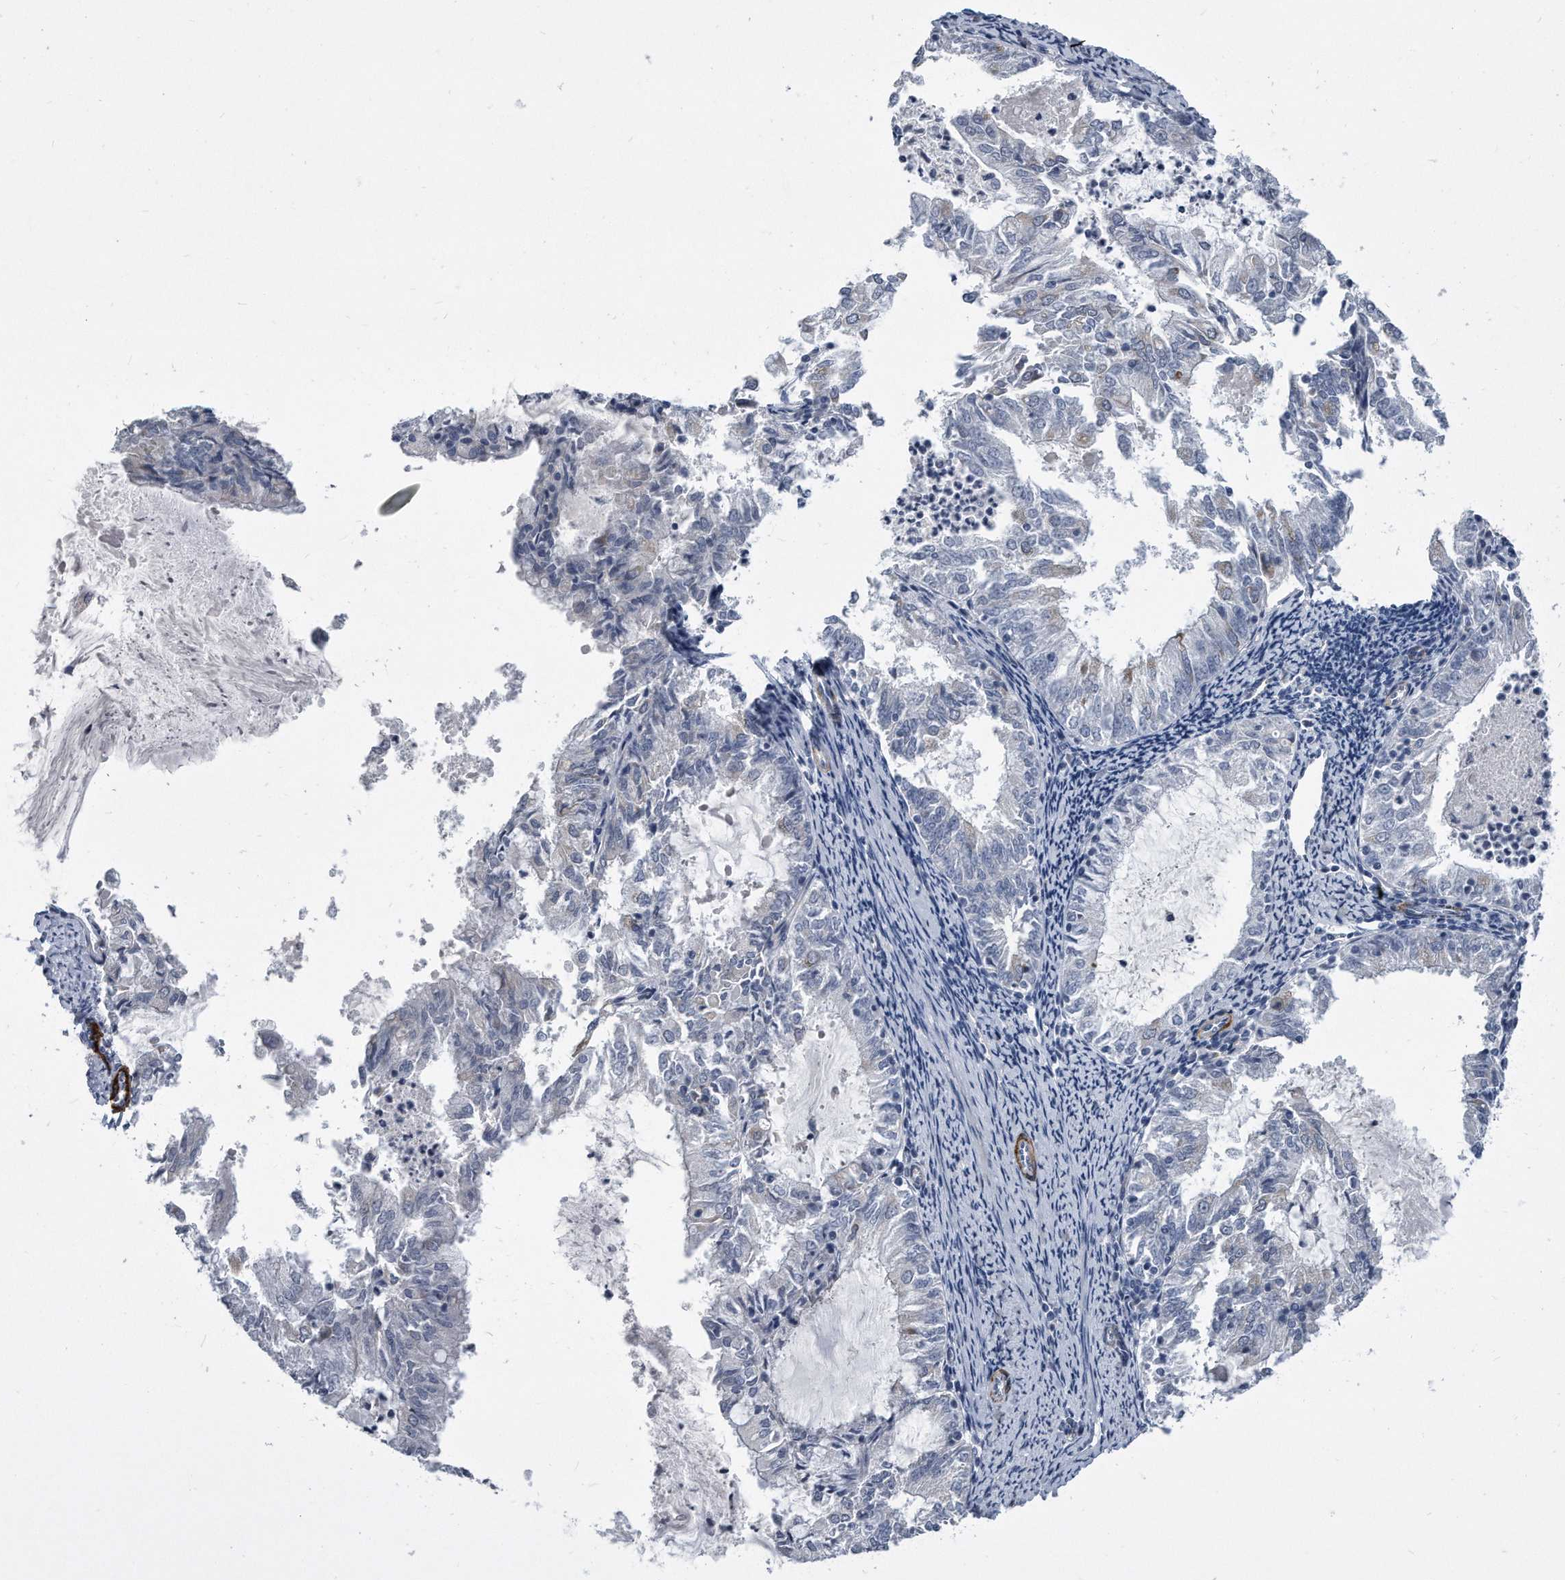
{"staining": {"intensity": "negative", "quantity": "none", "location": "none"}, "tissue": "endometrial cancer", "cell_type": "Tumor cells", "image_type": "cancer", "snomed": [{"axis": "morphology", "description": "Adenocarcinoma, NOS"}, {"axis": "topography", "description": "Endometrium"}], "caption": "Protein analysis of endometrial adenocarcinoma demonstrates no significant expression in tumor cells.", "gene": "EIF2B4", "patient": {"sex": "female", "age": 57}}